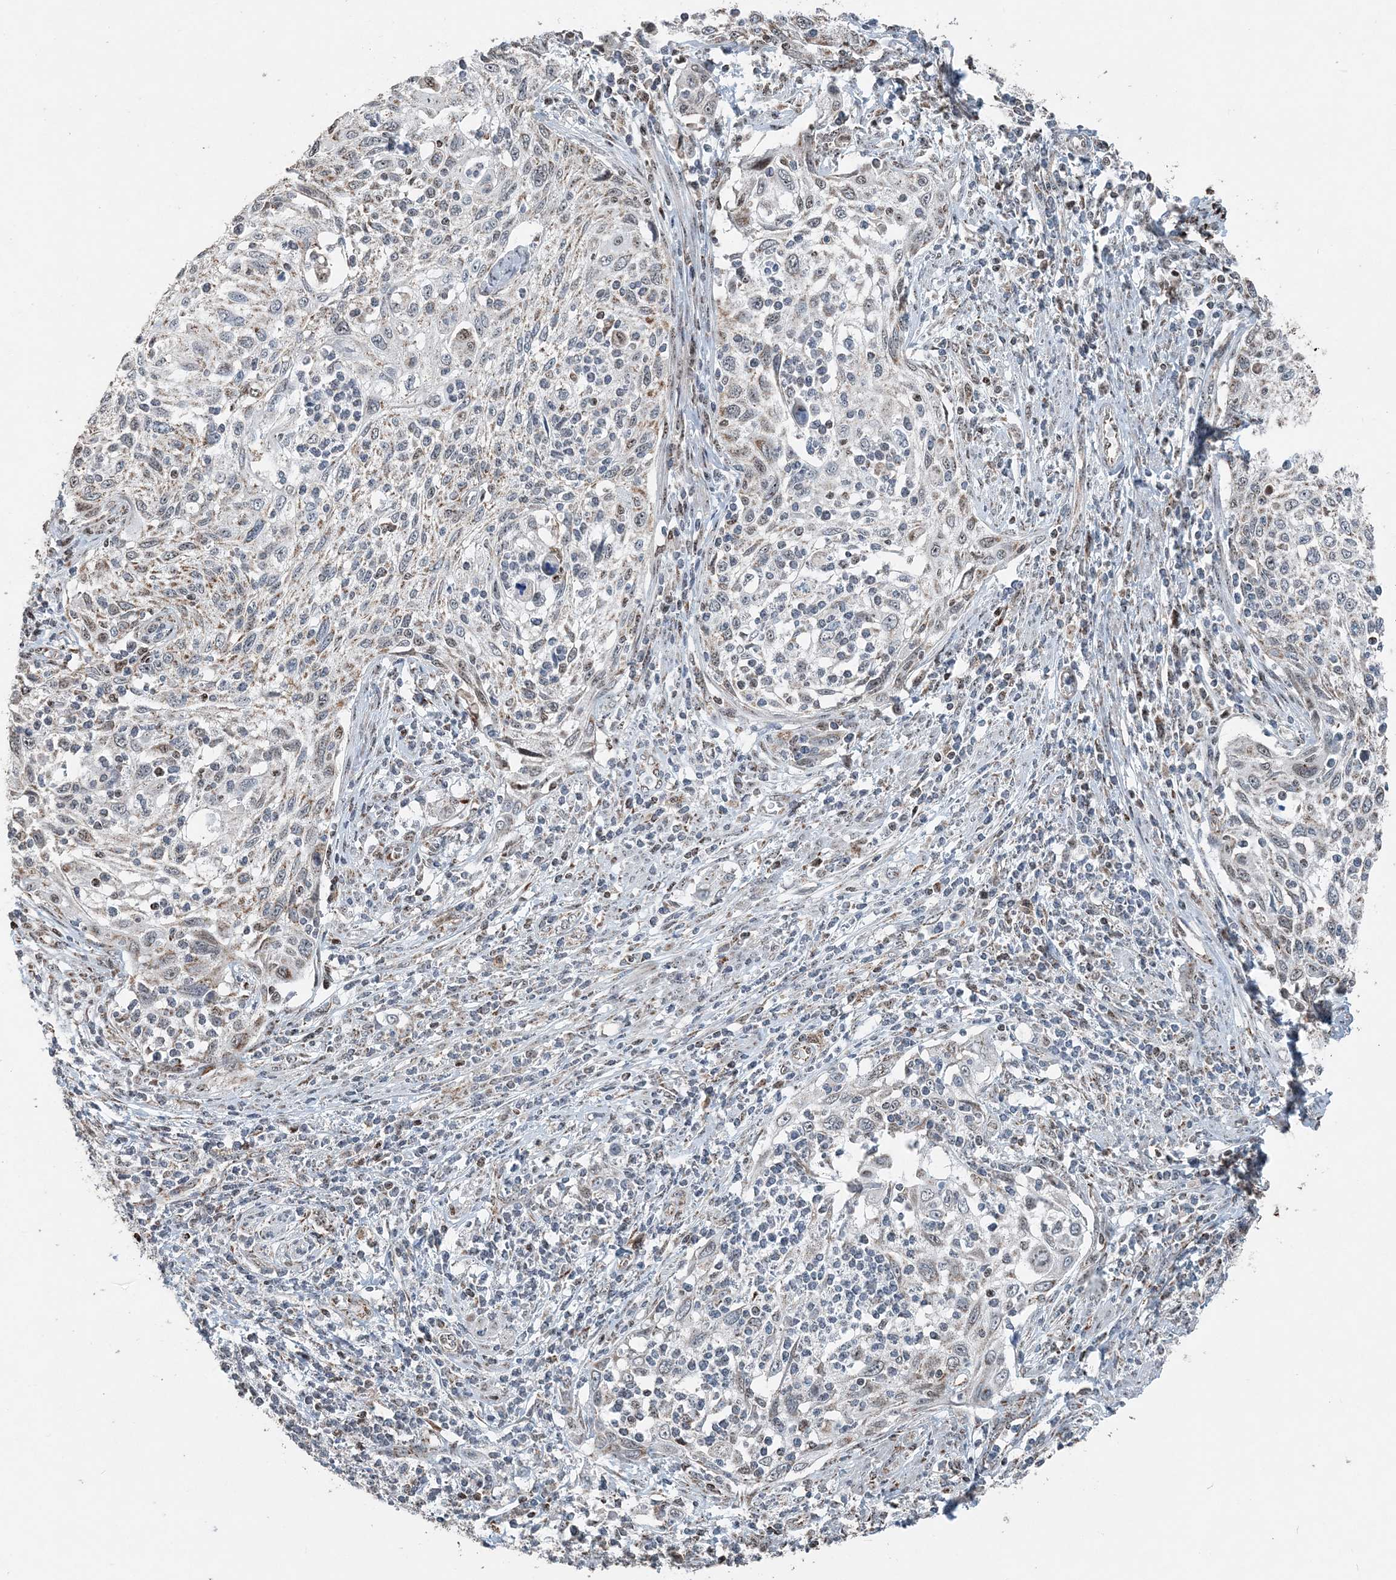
{"staining": {"intensity": "moderate", "quantity": "<25%", "location": "cytoplasmic/membranous"}, "tissue": "cervical cancer", "cell_type": "Tumor cells", "image_type": "cancer", "snomed": [{"axis": "morphology", "description": "Squamous cell carcinoma, NOS"}, {"axis": "topography", "description": "Cervix"}], "caption": "Immunohistochemistry (IHC) image of neoplastic tissue: human cervical squamous cell carcinoma stained using immunohistochemistry (IHC) demonstrates low levels of moderate protein expression localized specifically in the cytoplasmic/membranous of tumor cells, appearing as a cytoplasmic/membranous brown color.", "gene": "SUCLG1", "patient": {"sex": "female", "age": 70}}